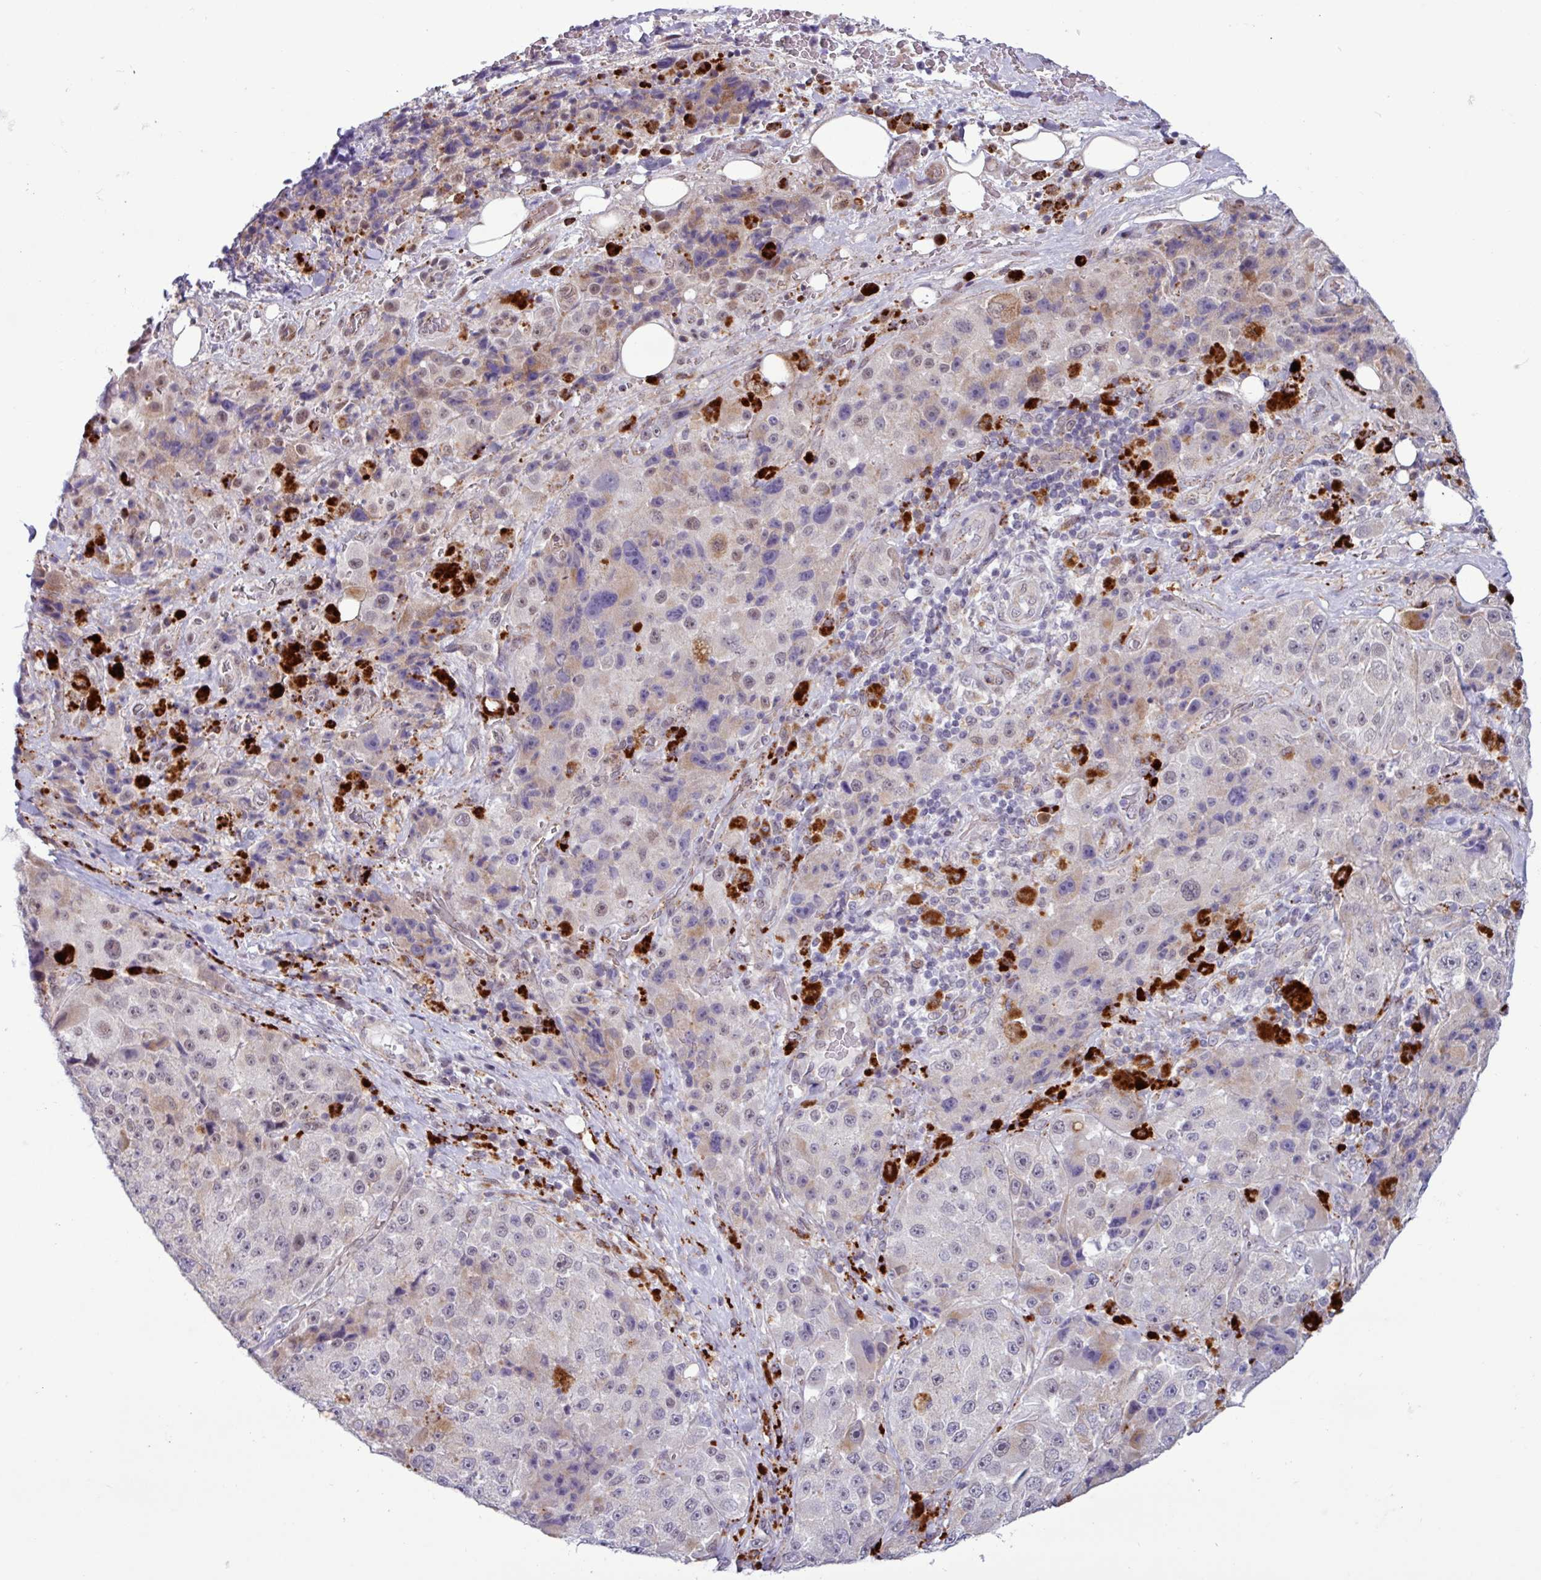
{"staining": {"intensity": "weak", "quantity": "25%-75%", "location": "nuclear"}, "tissue": "melanoma", "cell_type": "Tumor cells", "image_type": "cancer", "snomed": [{"axis": "morphology", "description": "Malignant melanoma, Metastatic site"}, {"axis": "topography", "description": "Lymph node"}], "caption": "Immunohistochemical staining of melanoma reveals weak nuclear protein staining in approximately 25%-75% of tumor cells.", "gene": "AMIGO2", "patient": {"sex": "male", "age": 62}}